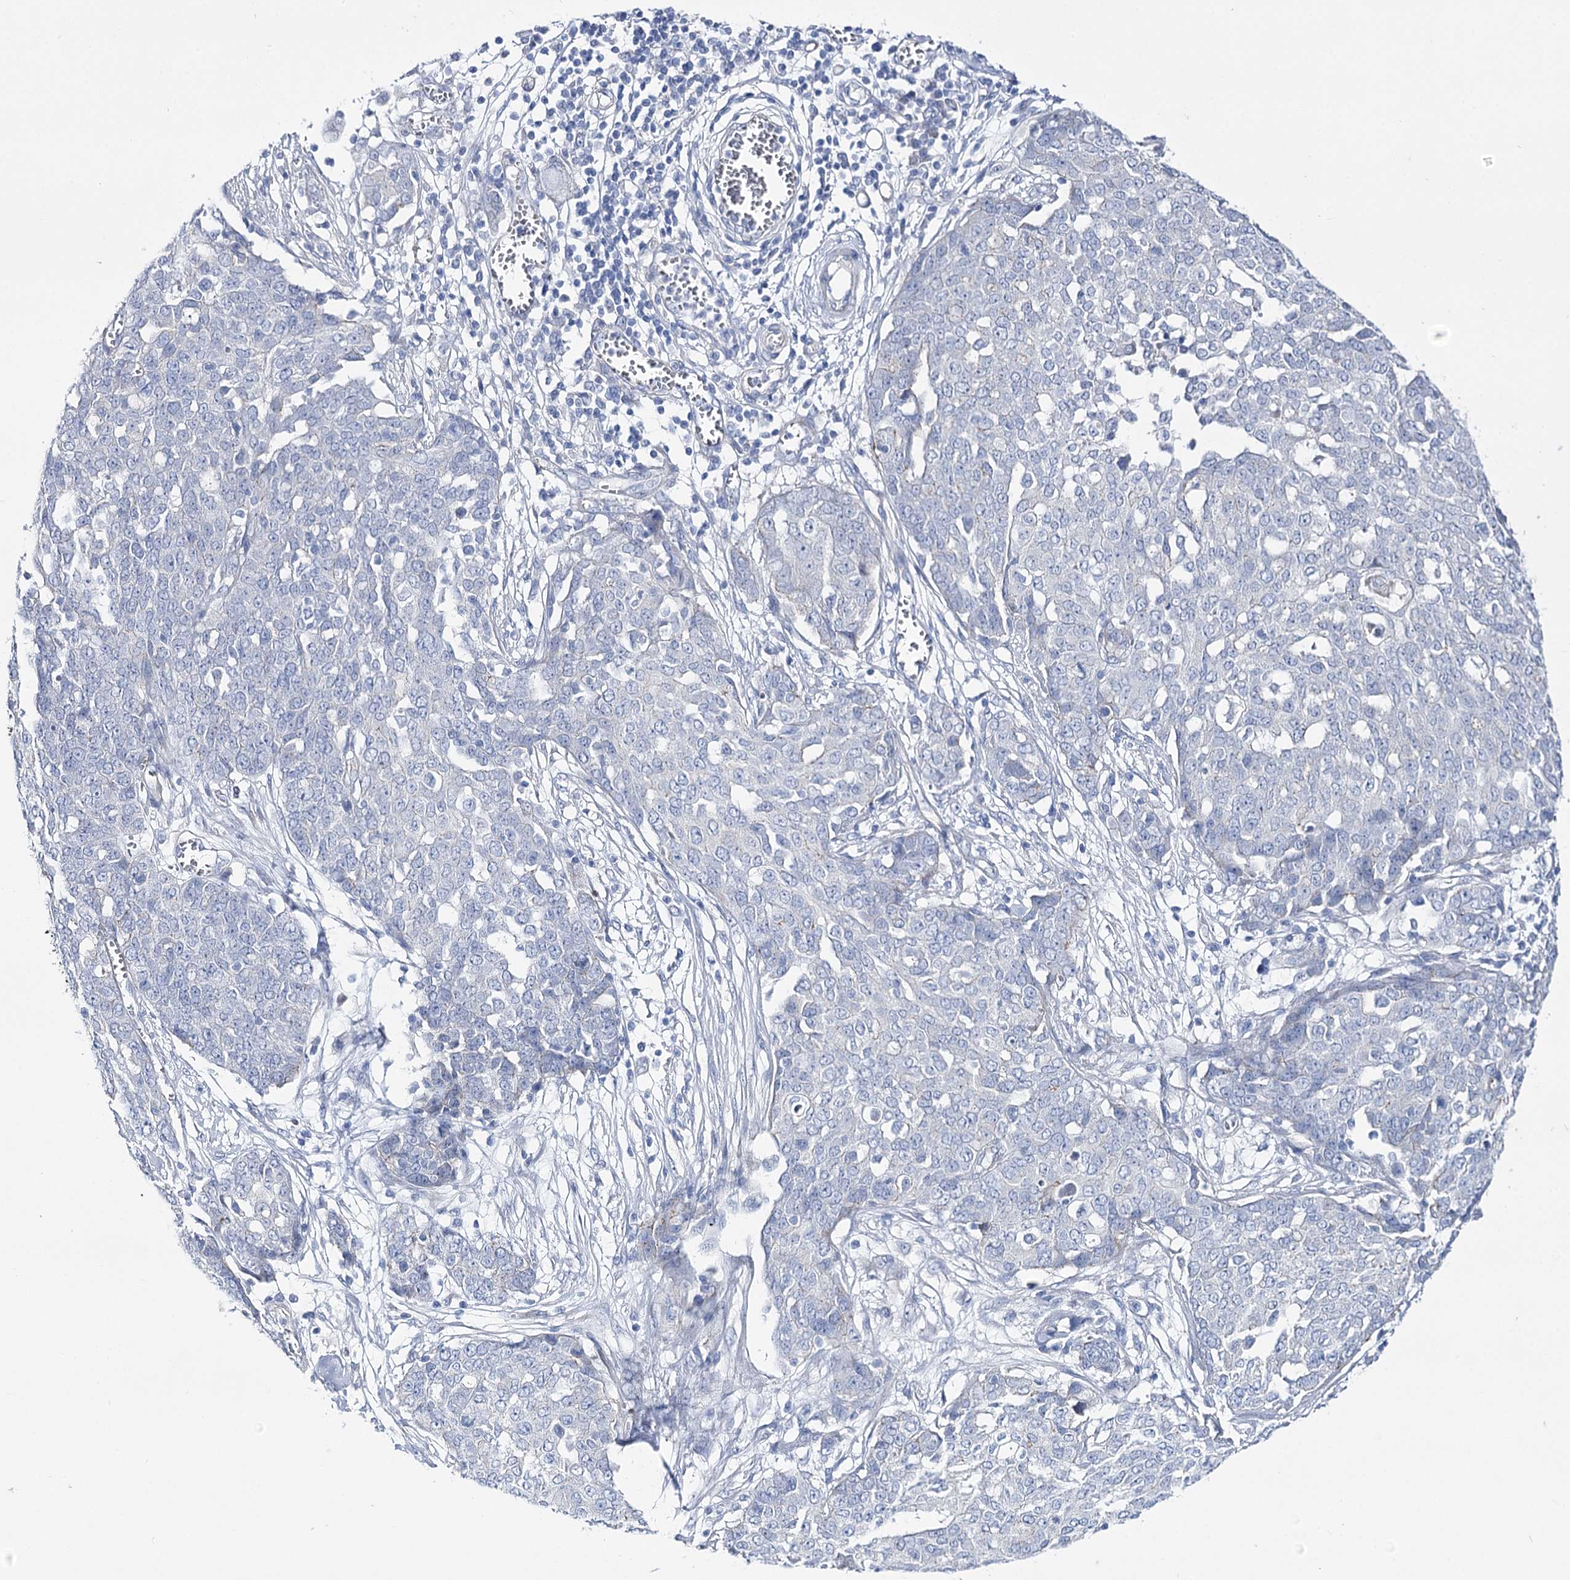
{"staining": {"intensity": "negative", "quantity": "none", "location": "none"}, "tissue": "ovarian cancer", "cell_type": "Tumor cells", "image_type": "cancer", "snomed": [{"axis": "morphology", "description": "Cystadenocarcinoma, serous, NOS"}, {"axis": "topography", "description": "Soft tissue"}, {"axis": "topography", "description": "Ovary"}], "caption": "Tumor cells are negative for protein expression in human ovarian cancer.", "gene": "NRAP", "patient": {"sex": "female", "age": 57}}